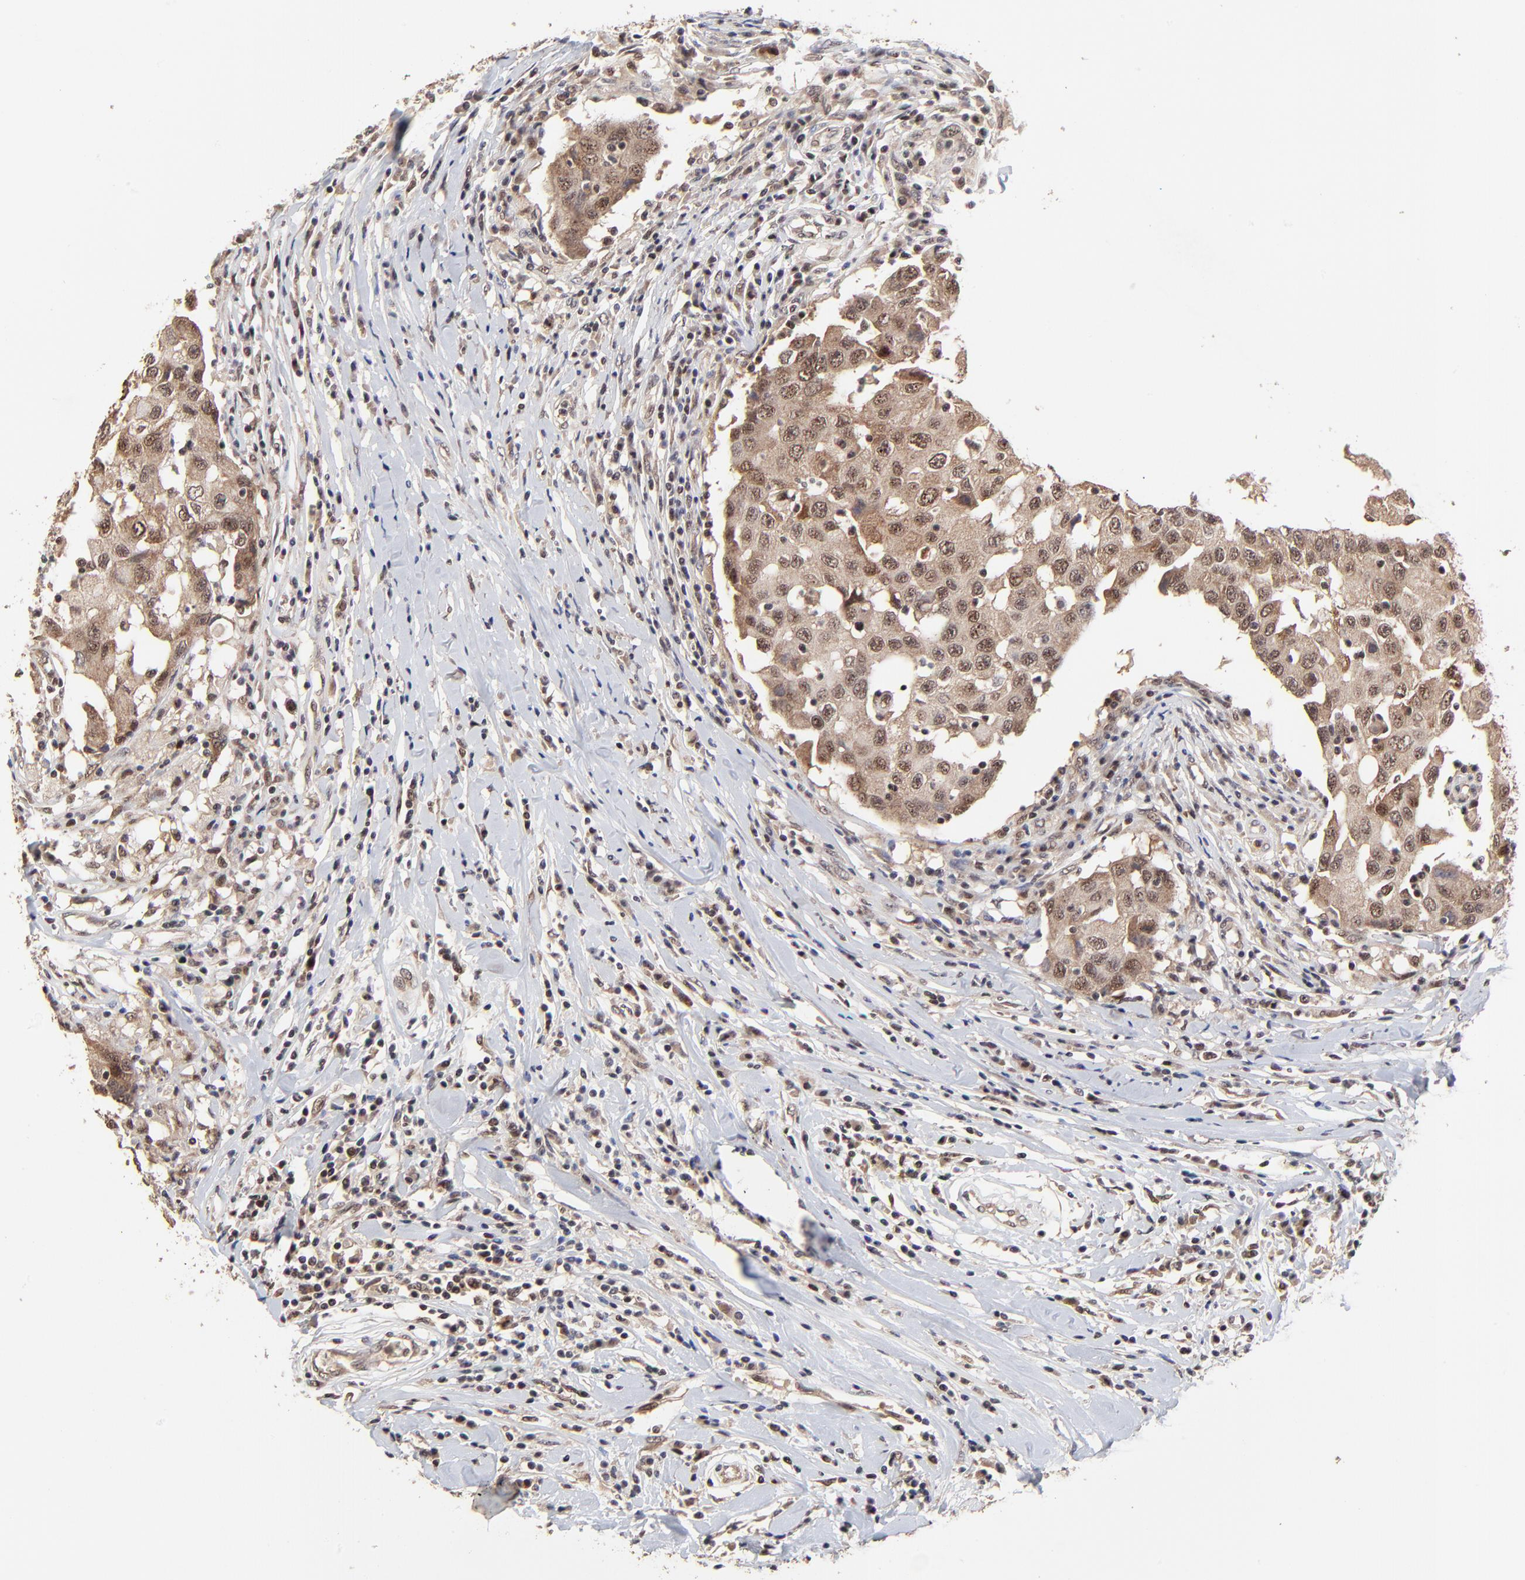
{"staining": {"intensity": "moderate", "quantity": ">75%", "location": "cytoplasmic/membranous,nuclear"}, "tissue": "breast cancer", "cell_type": "Tumor cells", "image_type": "cancer", "snomed": [{"axis": "morphology", "description": "Duct carcinoma"}, {"axis": "topography", "description": "Breast"}], "caption": "A photomicrograph of human intraductal carcinoma (breast) stained for a protein reveals moderate cytoplasmic/membranous and nuclear brown staining in tumor cells.", "gene": "FRMD8", "patient": {"sex": "female", "age": 27}}